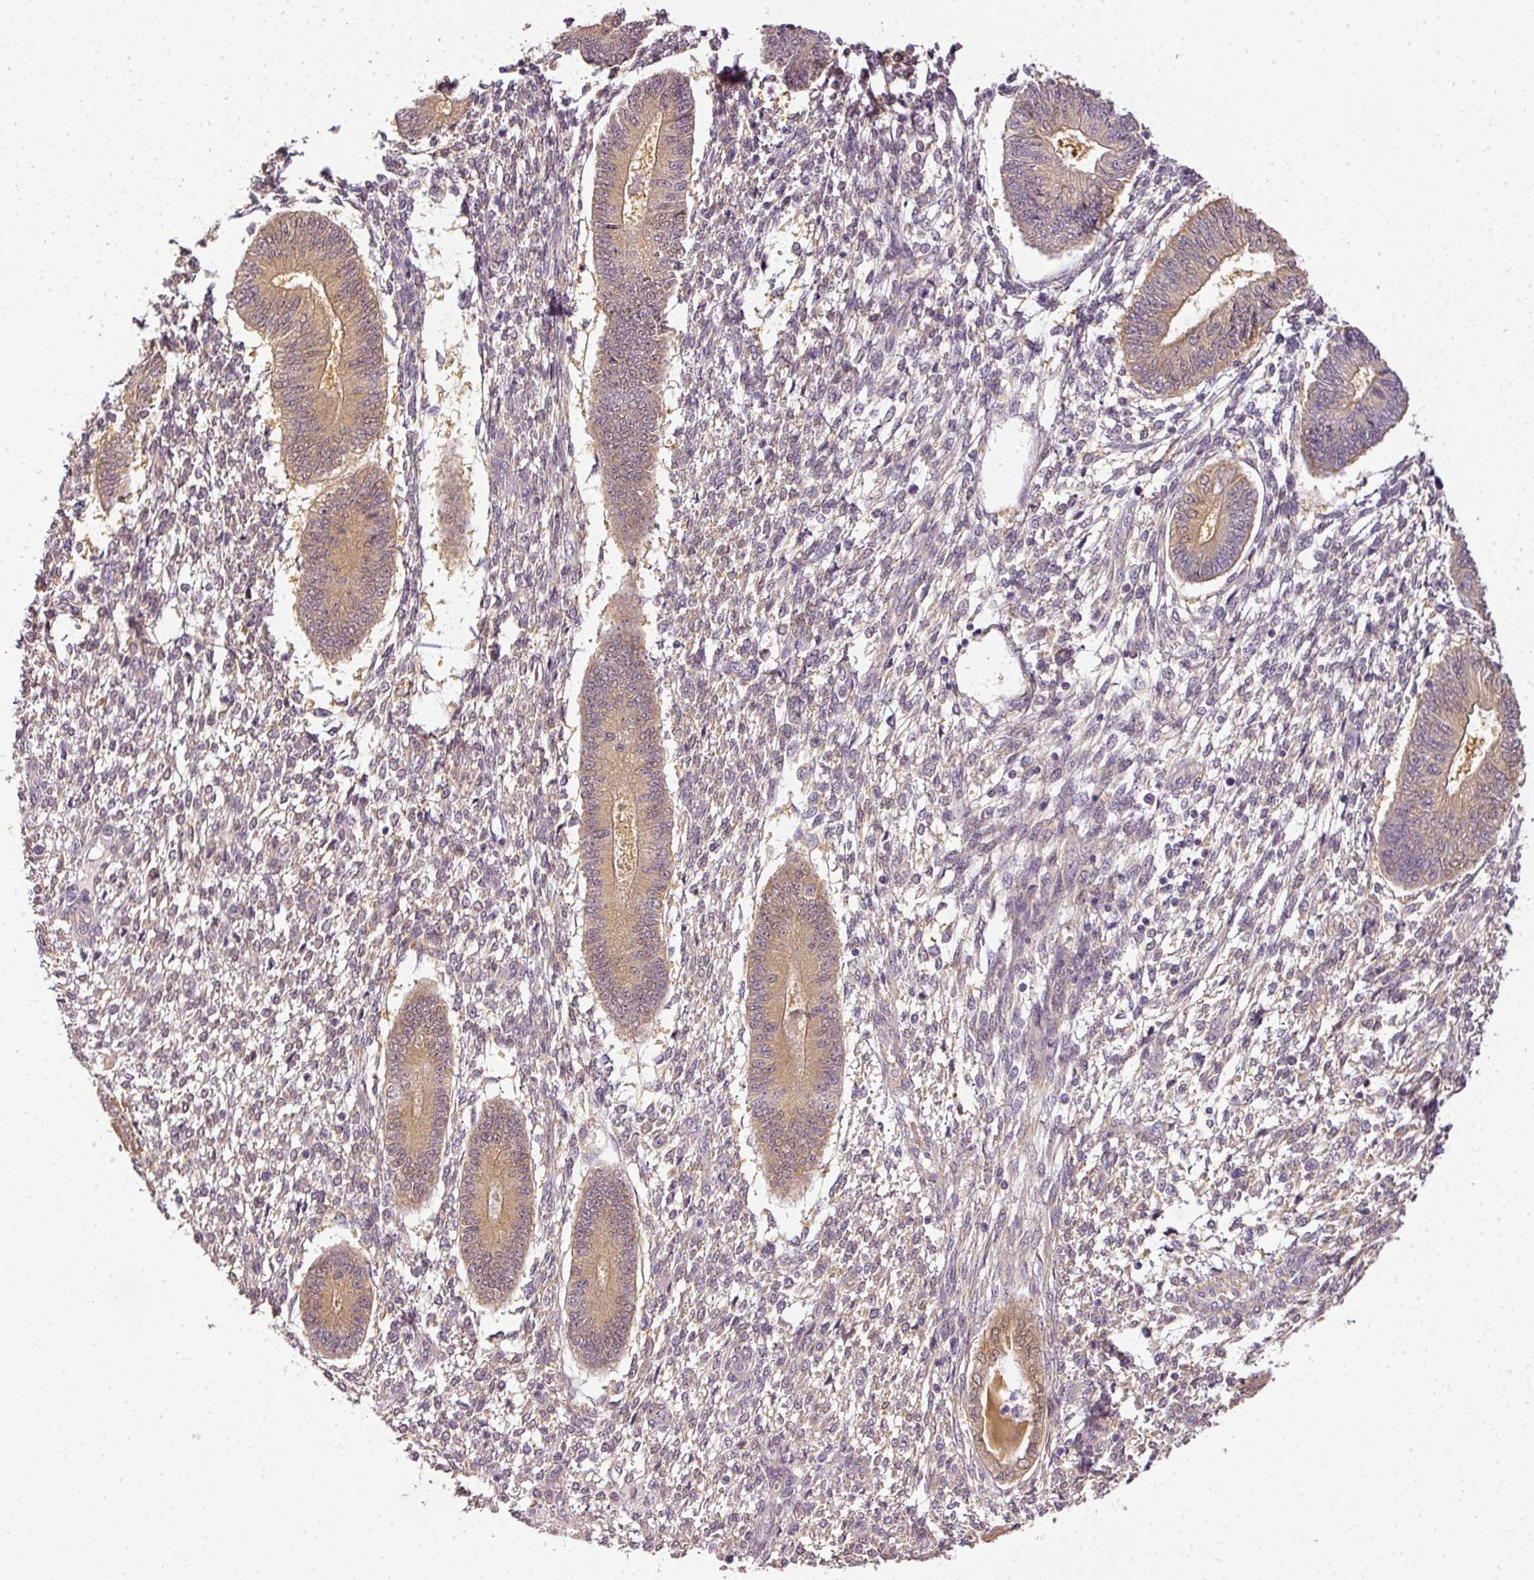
{"staining": {"intensity": "weak", "quantity": "<25%", "location": "cytoplasmic/membranous"}, "tissue": "endometrium", "cell_type": "Cells in endometrial stroma", "image_type": "normal", "snomed": [{"axis": "morphology", "description": "Normal tissue, NOS"}, {"axis": "topography", "description": "Endometrium"}], "caption": "Histopathology image shows no protein staining in cells in endometrial stroma of unremarkable endometrium. (Brightfield microscopy of DAB (3,3'-diaminobenzidine) immunohistochemistry (IHC) at high magnification).", "gene": "ADH5", "patient": {"sex": "female", "age": 49}}